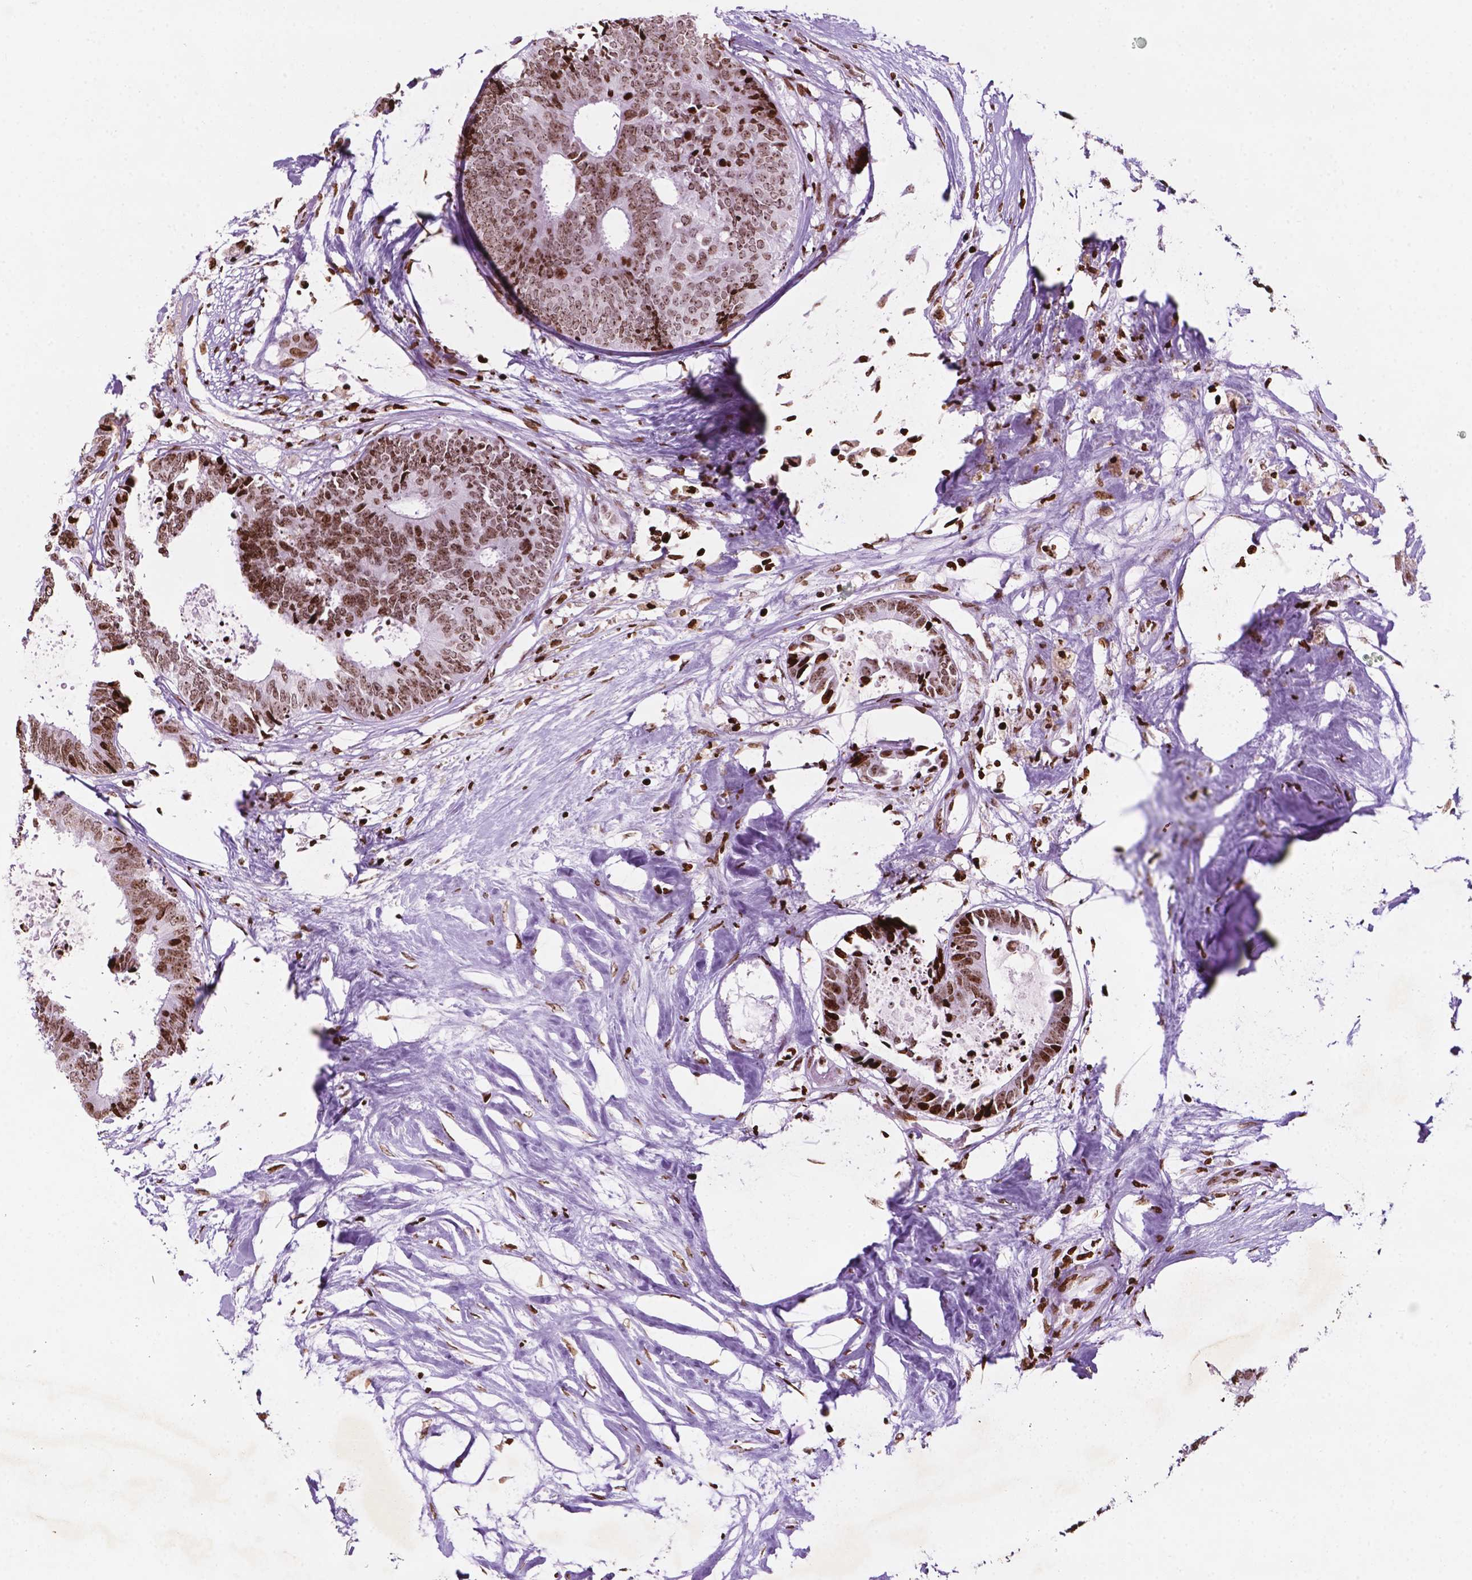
{"staining": {"intensity": "moderate", "quantity": ">75%", "location": "nuclear"}, "tissue": "colorectal cancer", "cell_type": "Tumor cells", "image_type": "cancer", "snomed": [{"axis": "morphology", "description": "Adenocarcinoma, NOS"}, {"axis": "topography", "description": "Colon"}, {"axis": "topography", "description": "Rectum"}], "caption": "Brown immunohistochemical staining in adenocarcinoma (colorectal) shows moderate nuclear staining in approximately >75% of tumor cells.", "gene": "TMEM250", "patient": {"sex": "male", "age": 57}}